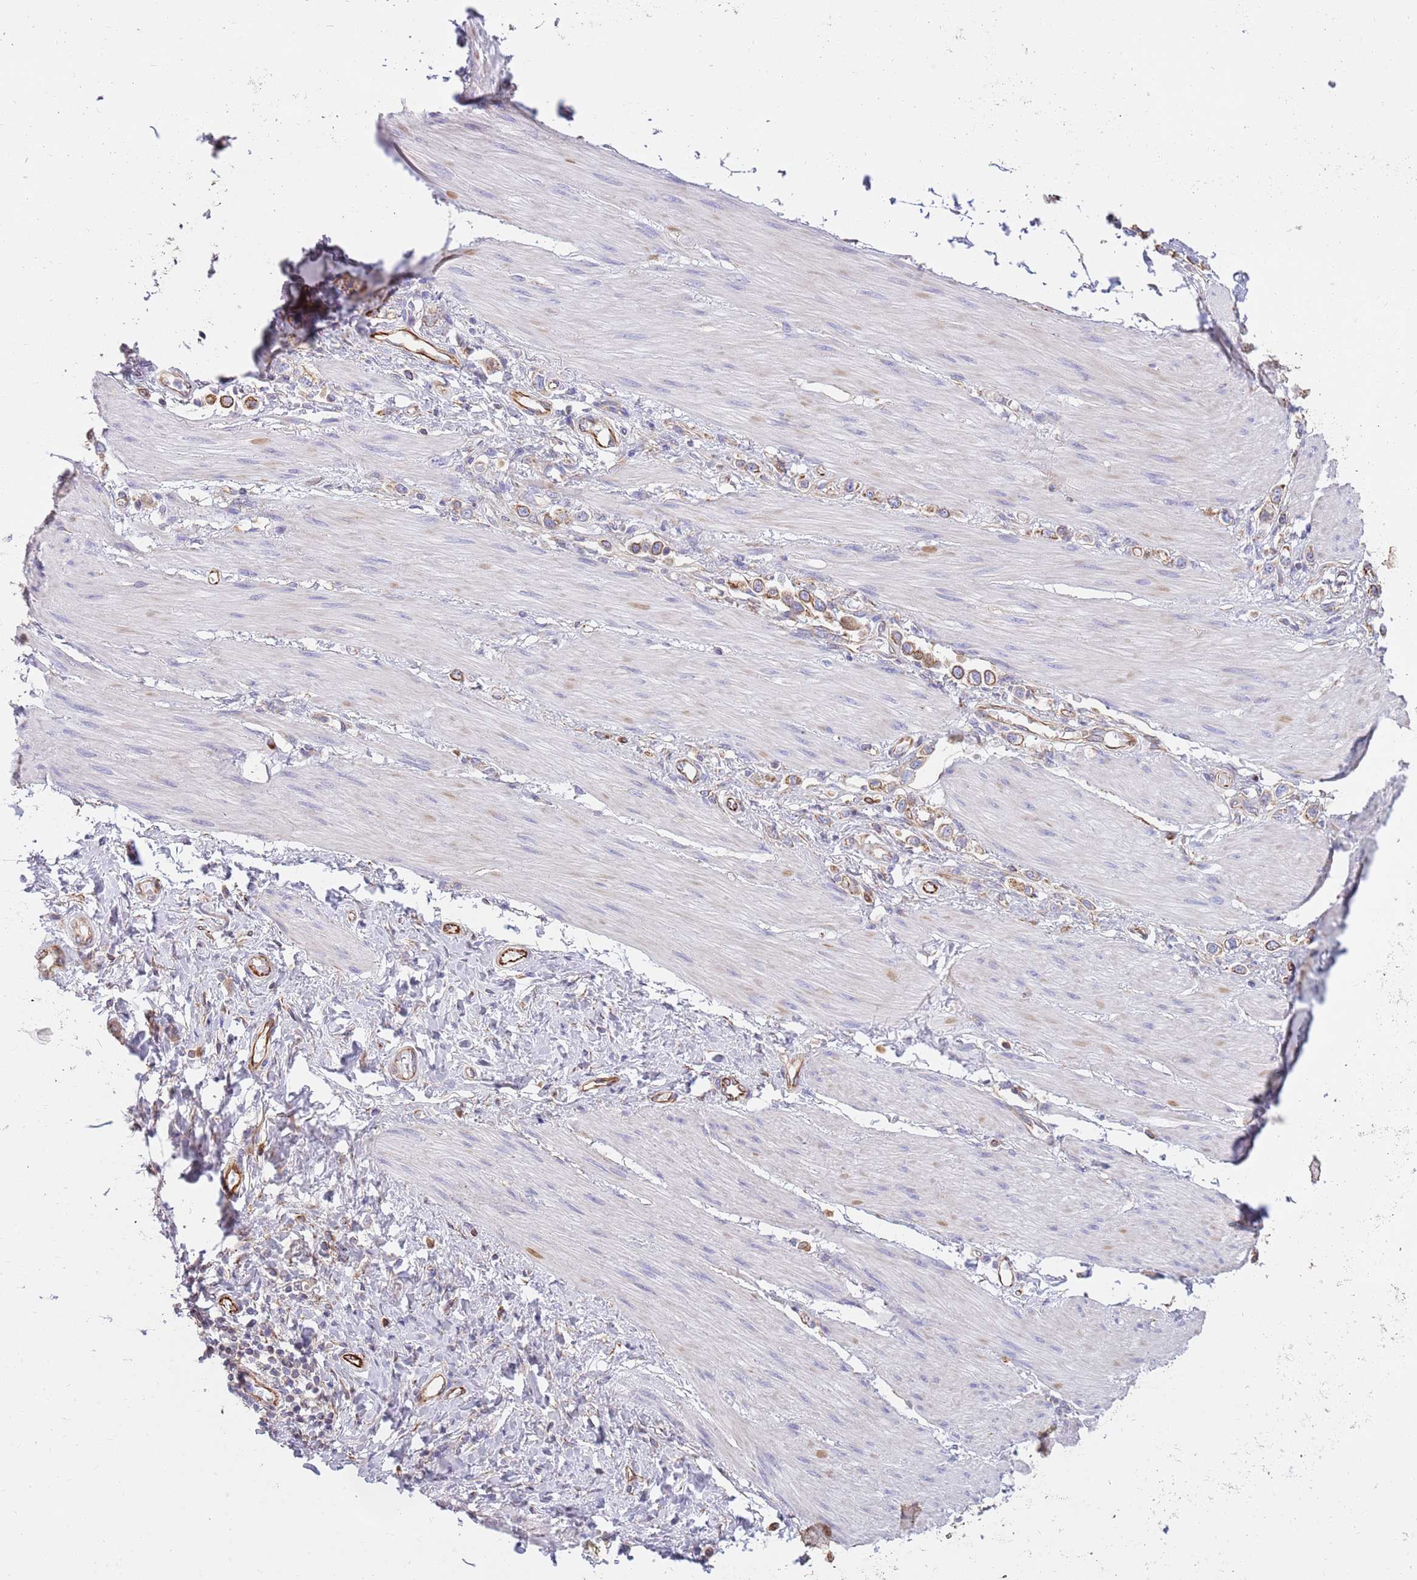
{"staining": {"intensity": "moderate", "quantity": "25%-75%", "location": "cytoplasmic/membranous"}, "tissue": "stomach cancer", "cell_type": "Tumor cells", "image_type": "cancer", "snomed": [{"axis": "morphology", "description": "Adenocarcinoma, NOS"}, {"axis": "topography", "description": "Stomach"}], "caption": "Tumor cells demonstrate medium levels of moderate cytoplasmic/membranous expression in about 25%-75% of cells in adenocarcinoma (stomach).", "gene": "MOGAT1", "patient": {"sex": "female", "age": 65}}